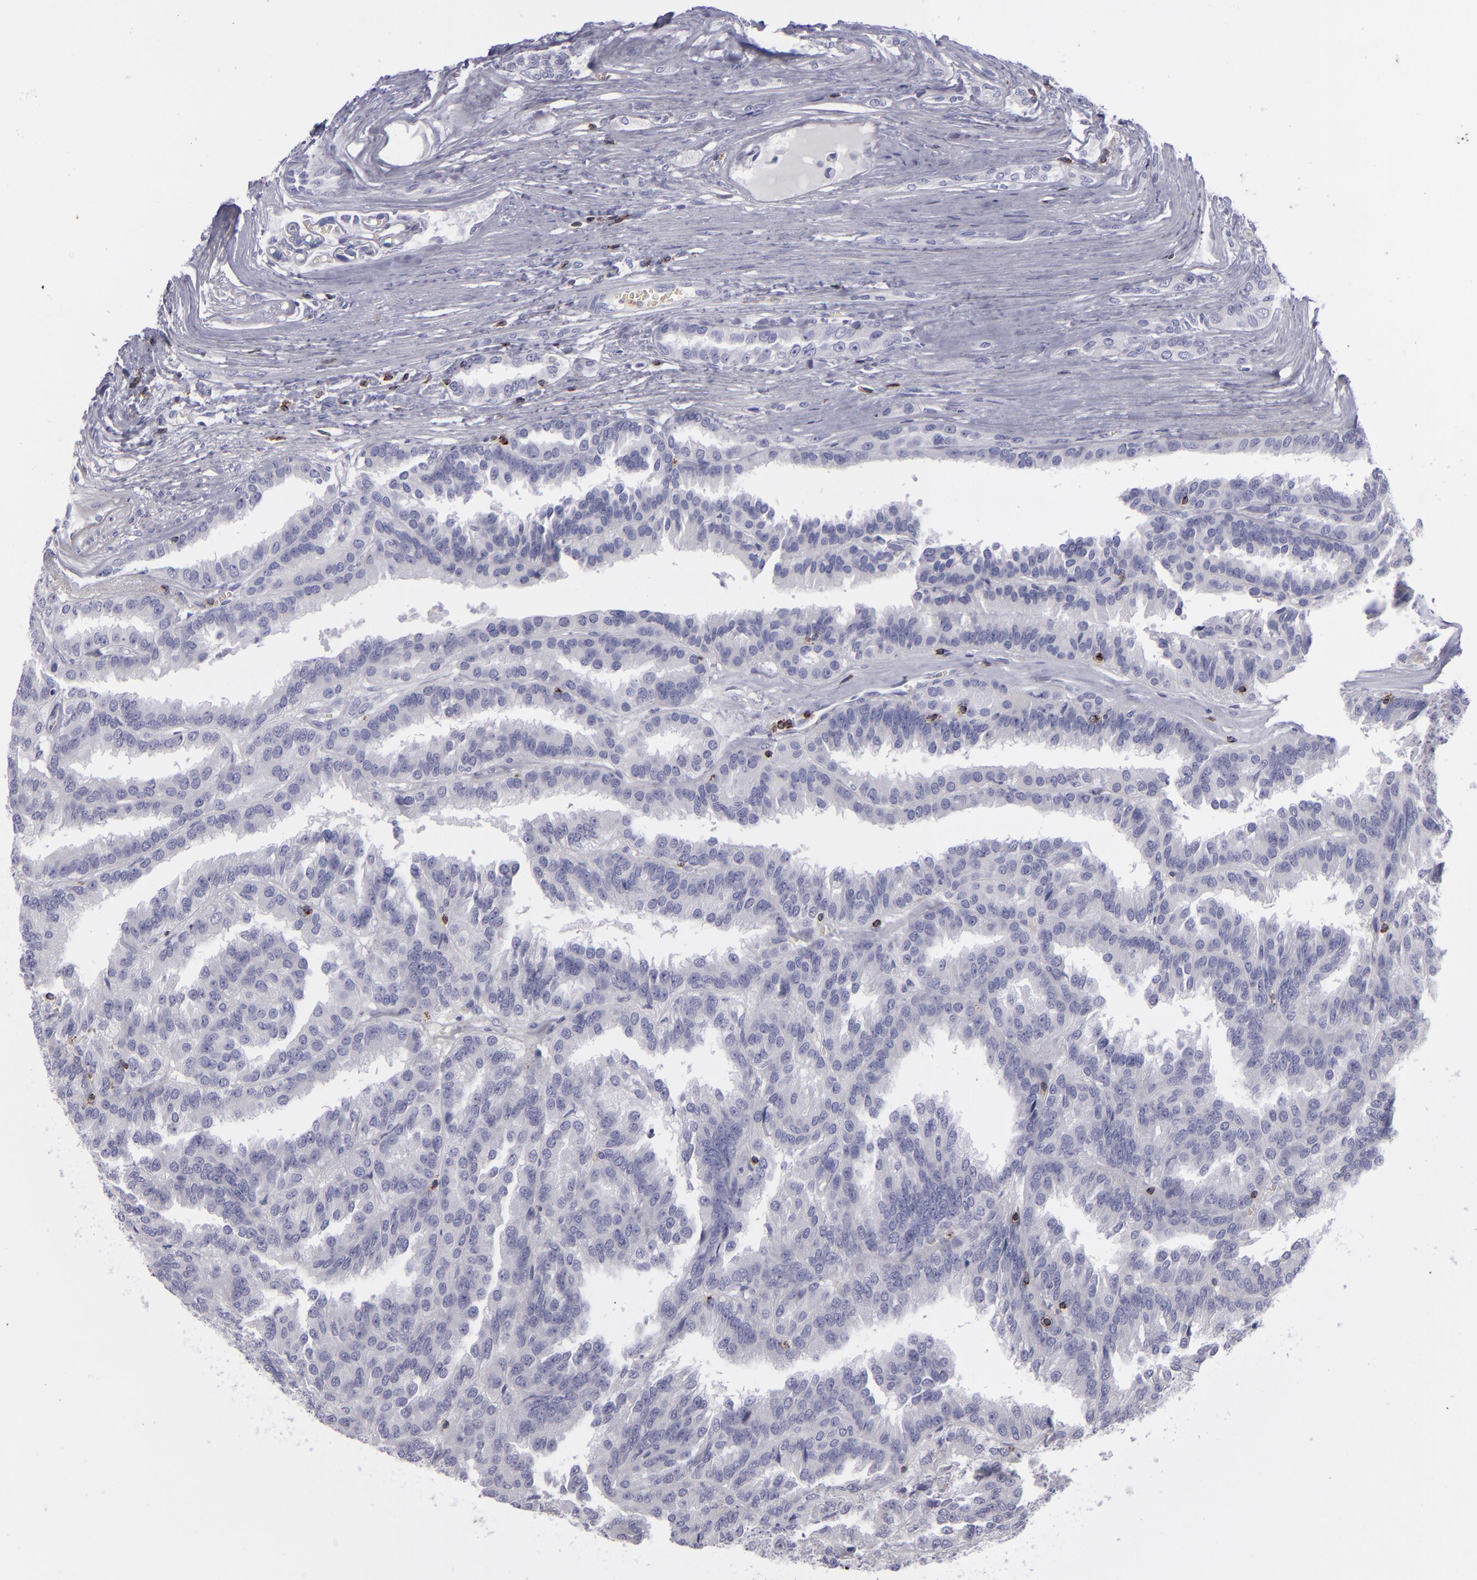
{"staining": {"intensity": "negative", "quantity": "none", "location": "none"}, "tissue": "renal cancer", "cell_type": "Tumor cells", "image_type": "cancer", "snomed": [{"axis": "morphology", "description": "Adenocarcinoma, NOS"}, {"axis": "topography", "description": "Kidney"}], "caption": "Immunohistochemistry histopathology image of neoplastic tissue: renal adenocarcinoma stained with DAB (3,3'-diaminobenzidine) displays no significant protein positivity in tumor cells.", "gene": "CD2", "patient": {"sex": "male", "age": 46}}